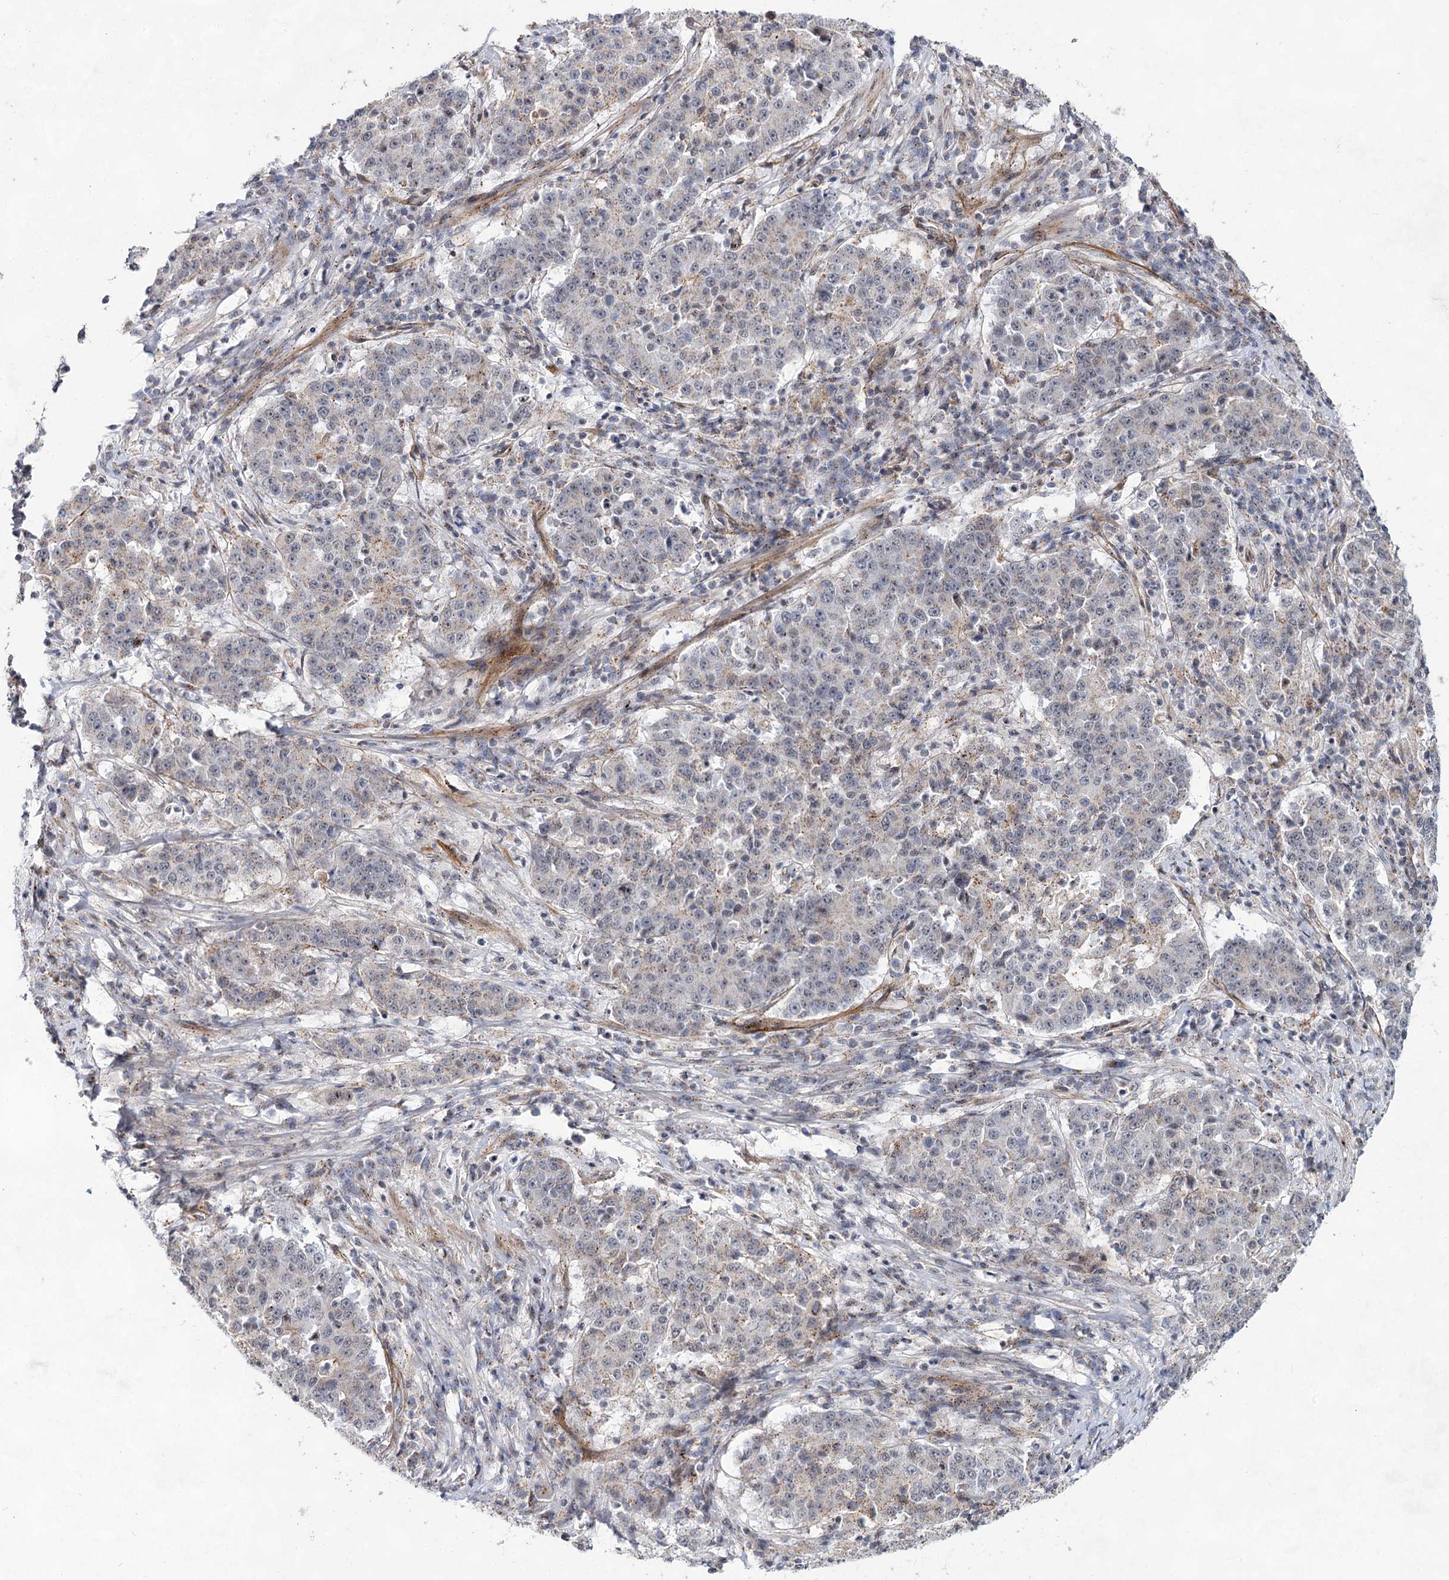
{"staining": {"intensity": "weak", "quantity": "<25%", "location": "cytoplasmic/membranous"}, "tissue": "stomach cancer", "cell_type": "Tumor cells", "image_type": "cancer", "snomed": [{"axis": "morphology", "description": "Adenocarcinoma, NOS"}, {"axis": "topography", "description": "Stomach"}], "caption": "This is a image of immunohistochemistry staining of stomach cancer (adenocarcinoma), which shows no expression in tumor cells.", "gene": "ATL2", "patient": {"sex": "male", "age": 59}}